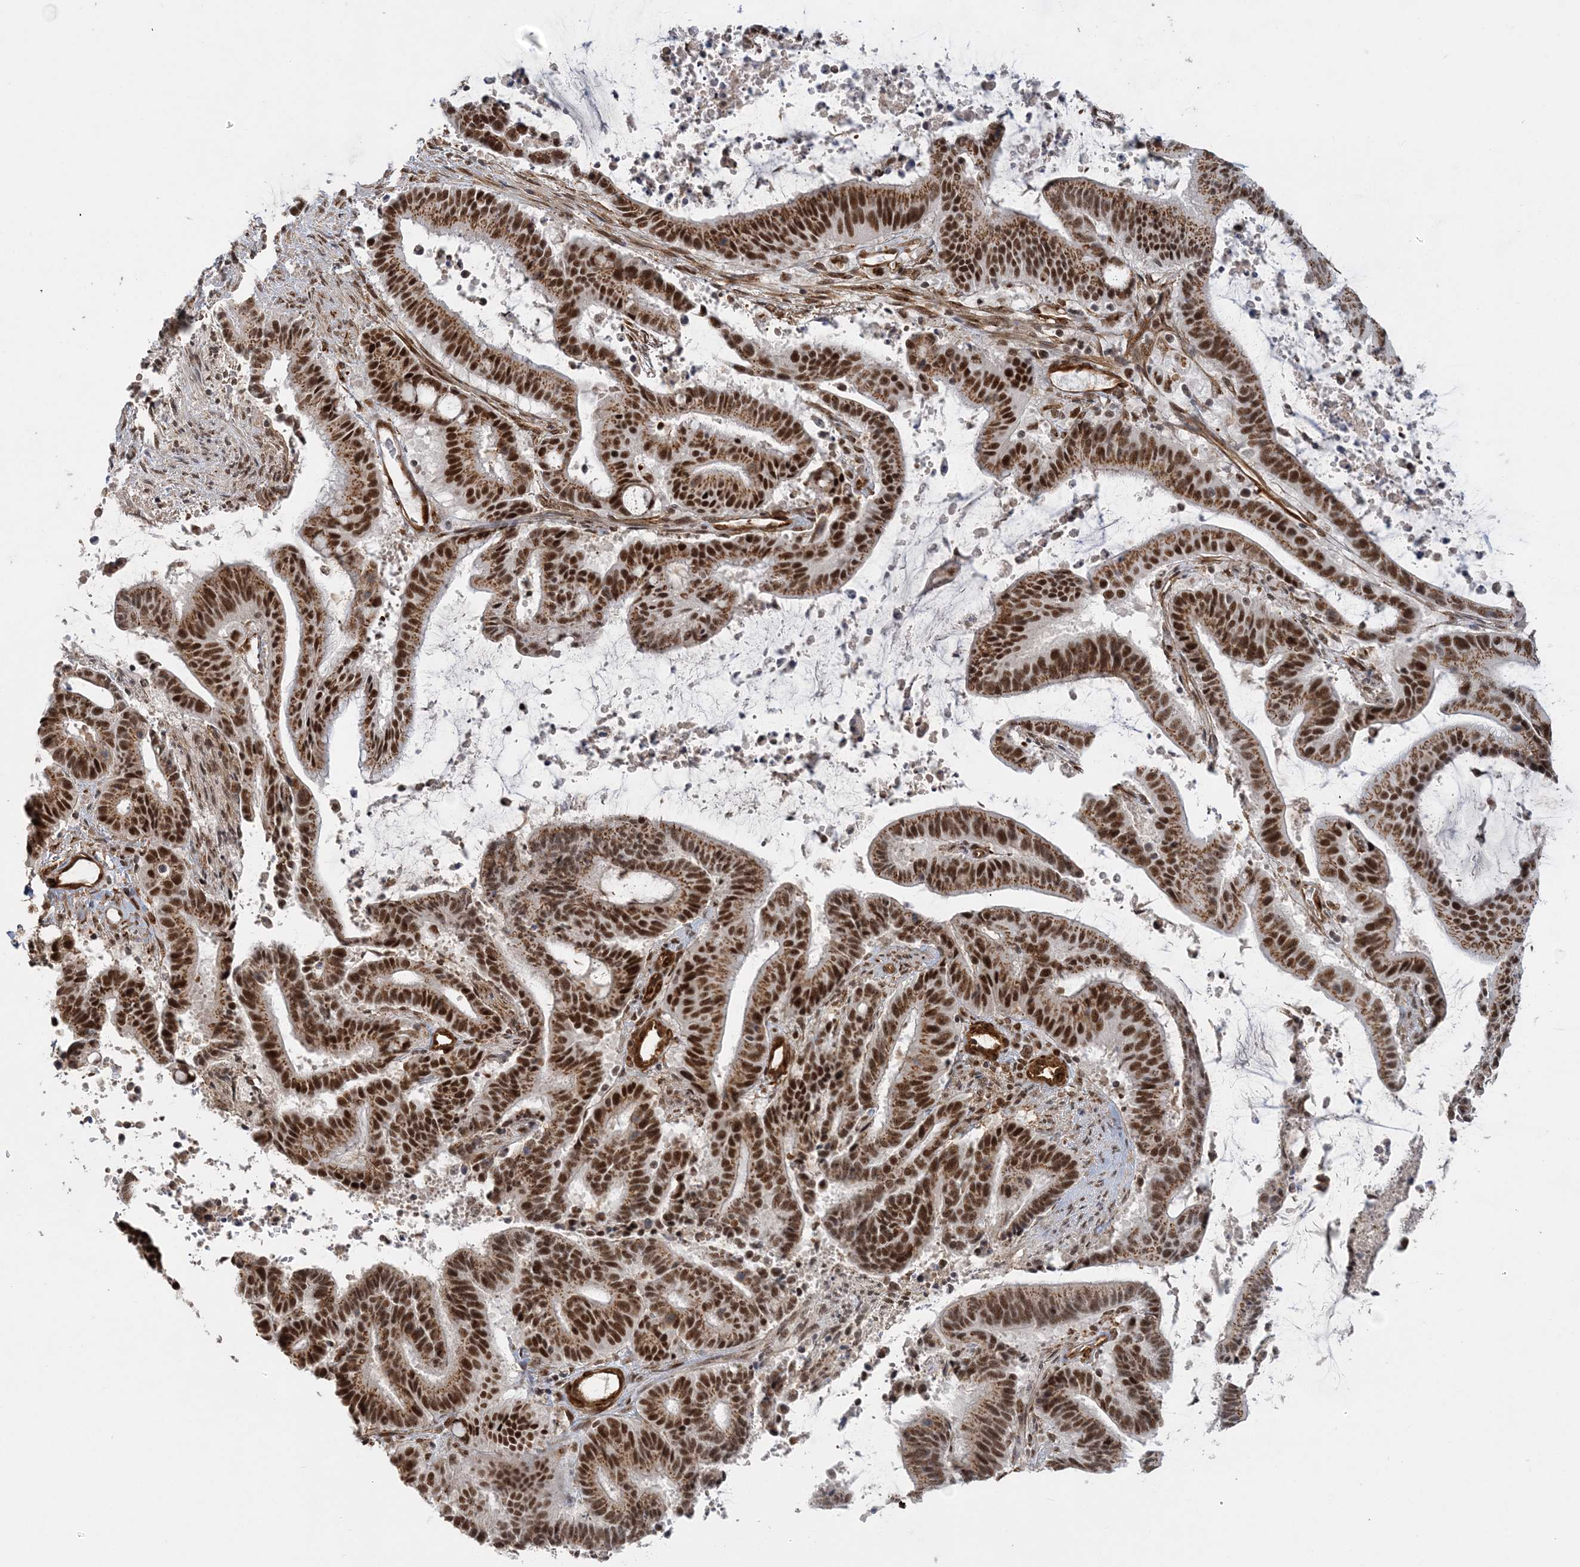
{"staining": {"intensity": "strong", "quantity": ">75%", "location": "cytoplasmic/membranous,nuclear"}, "tissue": "liver cancer", "cell_type": "Tumor cells", "image_type": "cancer", "snomed": [{"axis": "morphology", "description": "Normal tissue, NOS"}, {"axis": "morphology", "description": "Cholangiocarcinoma"}, {"axis": "topography", "description": "Liver"}, {"axis": "topography", "description": "Peripheral nerve tissue"}], "caption": "High-magnification brightfield microscopy of liver cholangiocarcinoma stained with DAB (brown) and counterstained with hematoxylin (blue). tumor cells exhibit strong cytoplasmic/membranous and nuclear positivity is present in about>75% of cells. (brown staining indicates protein expression, while blue staining denotes nuclei).", "gene": "PLRG1", "patient": {"sex": "female", "age": 73}}